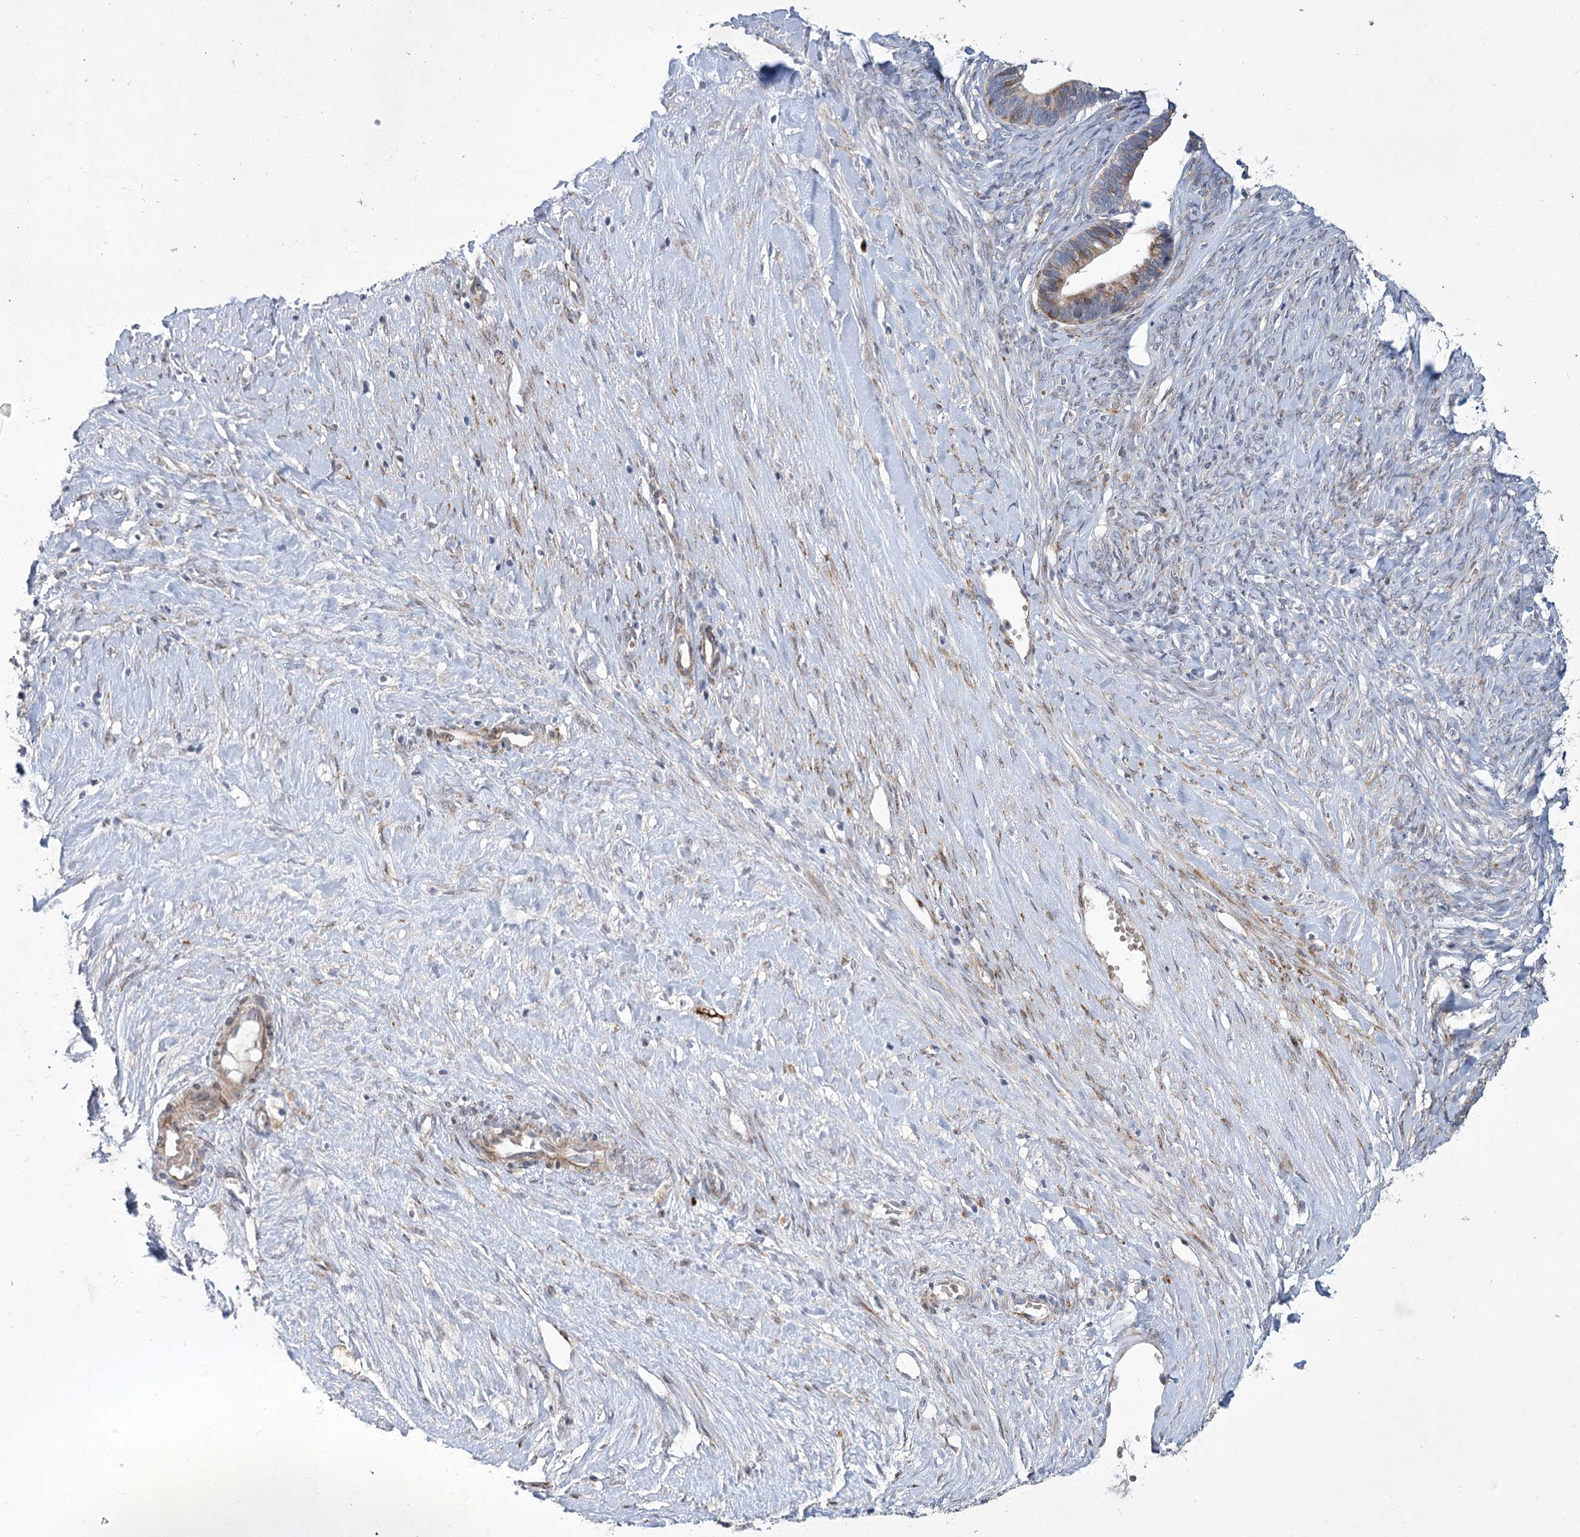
{"staining": {"intensity": "moderate", "quantity": ">75%", "location": "cytoplasmic/membranous"}, "tissue": "ovarian cancer", "cell_type": "Tumor cells", "image_type": "cancer", "snomed": [{"axis": "morphology", "description": "Cystadenocarcinoma, serous, NOS"}, {"axis": "topography", "description": "Ovary"}], "caption": "The image exhibits staining of ovarian cancer (serous cystadenocarcinoma), revealing moderate cytoplasmic/membranous protein staining (brown color) within tumor cells.", "gene": "GCNT4", "patient": {"sex": "female", "age": 56}}